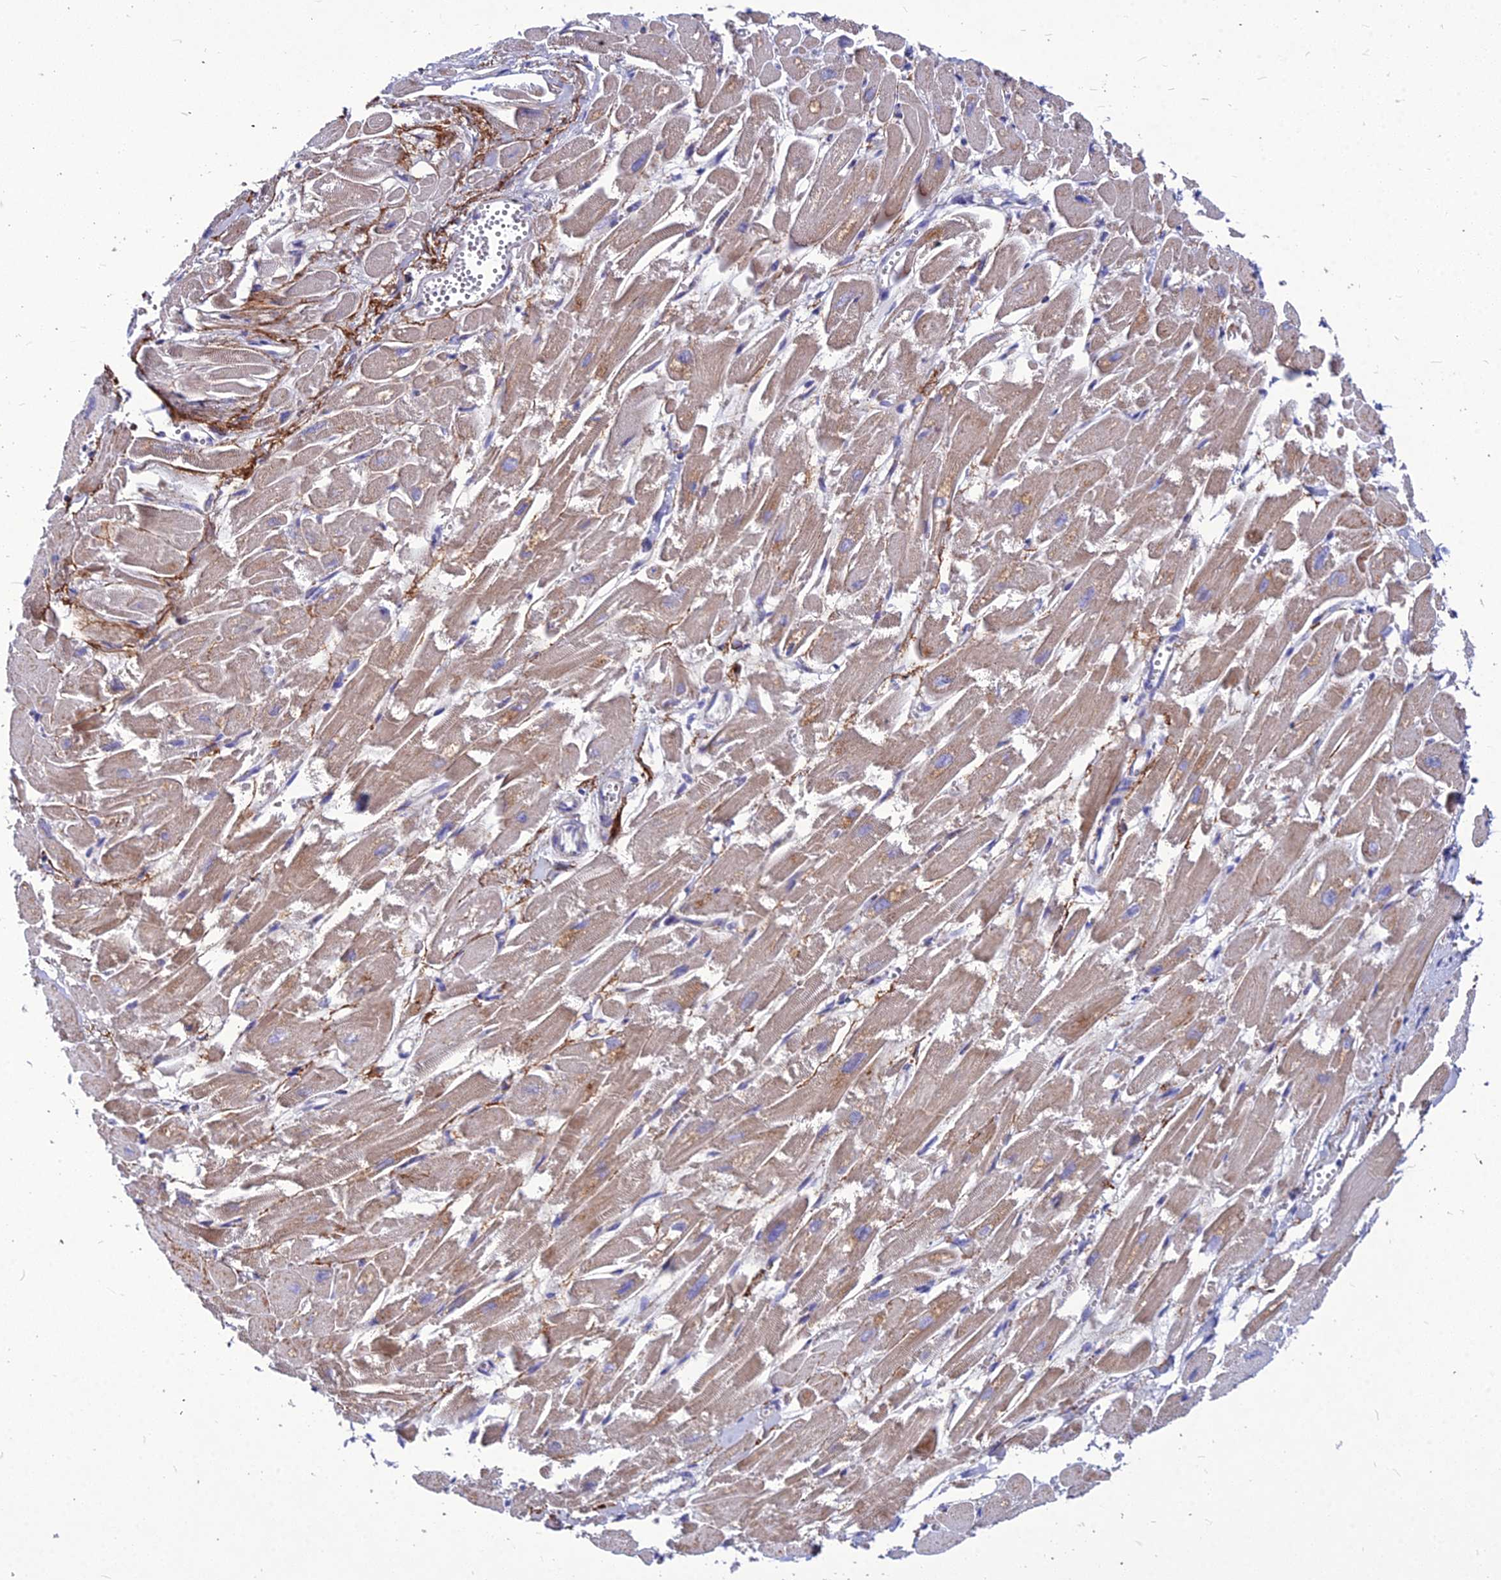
{"staining": {"intensity": "weak", "quantity": "25%-75%", "location": "cytoplasmic/membranous"}, "tissue": "heart muscle", "cell_type": "Cardiomyocytes", "image_type": "normal", "snomed": [{"axis": "morphology", "description": "Normal tissue, NOS"}, {"axis": "topography", "description": "Heart"}], "caption": "Heart muscle stained with IHC reveals weak cytoplasmic/membranous expression in approximately 25%-75% of cardiomyocytes. The staining was performed using DAB to visualize the protein expression in brown, while the nuclei were stained in blue with hematoxylin (Magnification: 20x).", "gene": "DMRTA1", "patient": {"sex": "male", "age": 54}}